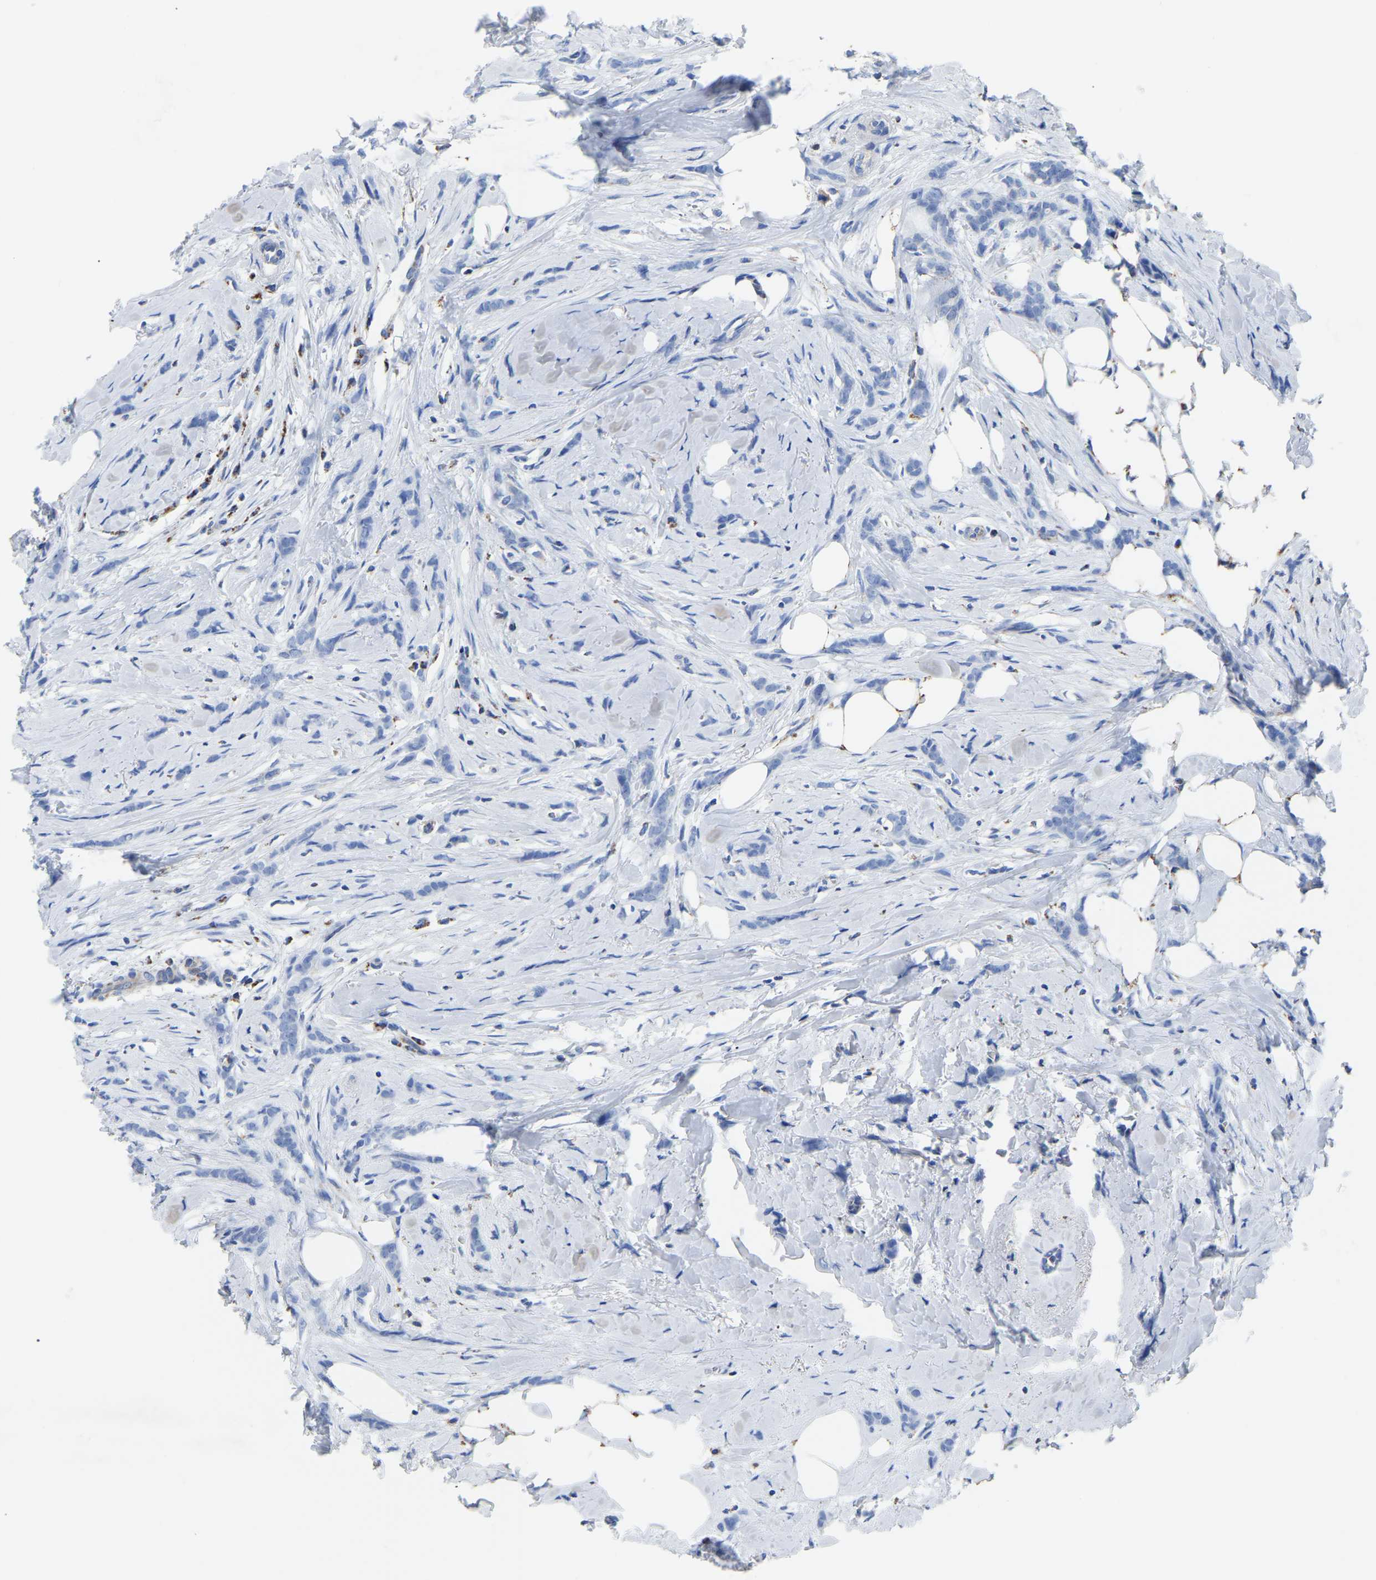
{"staining": {"intensity": "negative", "quantity": "none", "location": "none"}, "tissue": "breast cancer", "cell_type": "Tumor cells", "image_type": "cancer", "snomed": [{"axis": "morphology", "description": "Lobular carcinoma, in situ"}, {"axis": "morphology", "description": "Lobular carcinoma"}, {"axis": "topography", "description": "Breast"}], "caption": "A photomicrograph of breast cancer (lobular carcinoma in situ) stained for a protein reveals no brown staining in tumor cells.", "gene": "ETFA", "patient": {"sex": "female", "age": 41}}